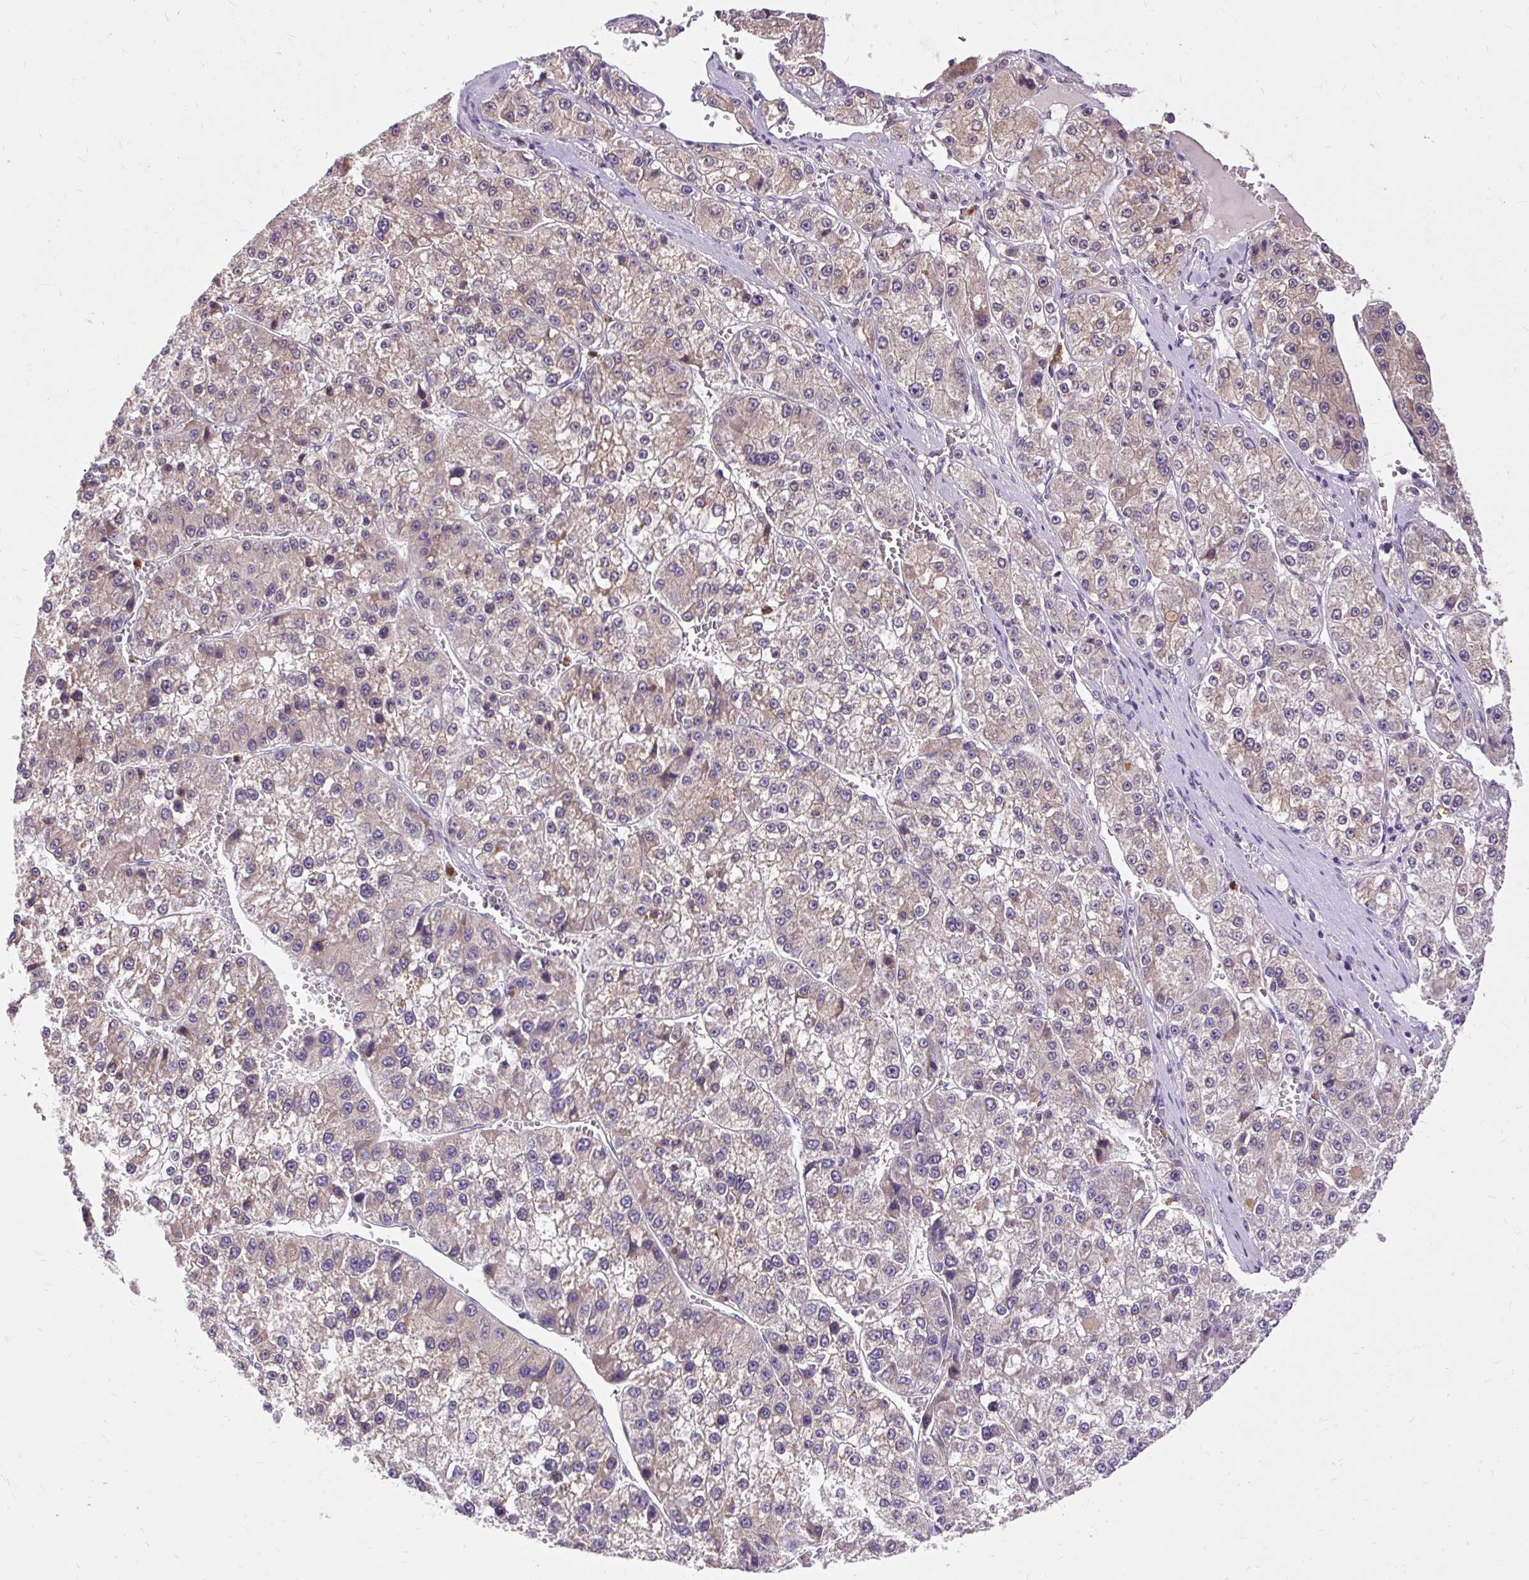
{"staining": {"intensity": "weak", "quantity": "25%-75%", "location": "cytoplasmic/membranous"}, "tissue": "liver cancer", "cell_type": "Tumor cells", "image_type": "cancer", "snomed": [{"axis": "morphology", "description": "Carcinoma, Hepatocellular, NOS"}, {"axis": "topography", "description": "Liver"}], "caption": "Protein staining exhibits weak cytoplasmic/membranous expression in about 25%-75% of tumor cells in liver hepatocellular carcinoma.", "gene": "CTTNBP2", "patient": {"sex": "female", "age": 73}}